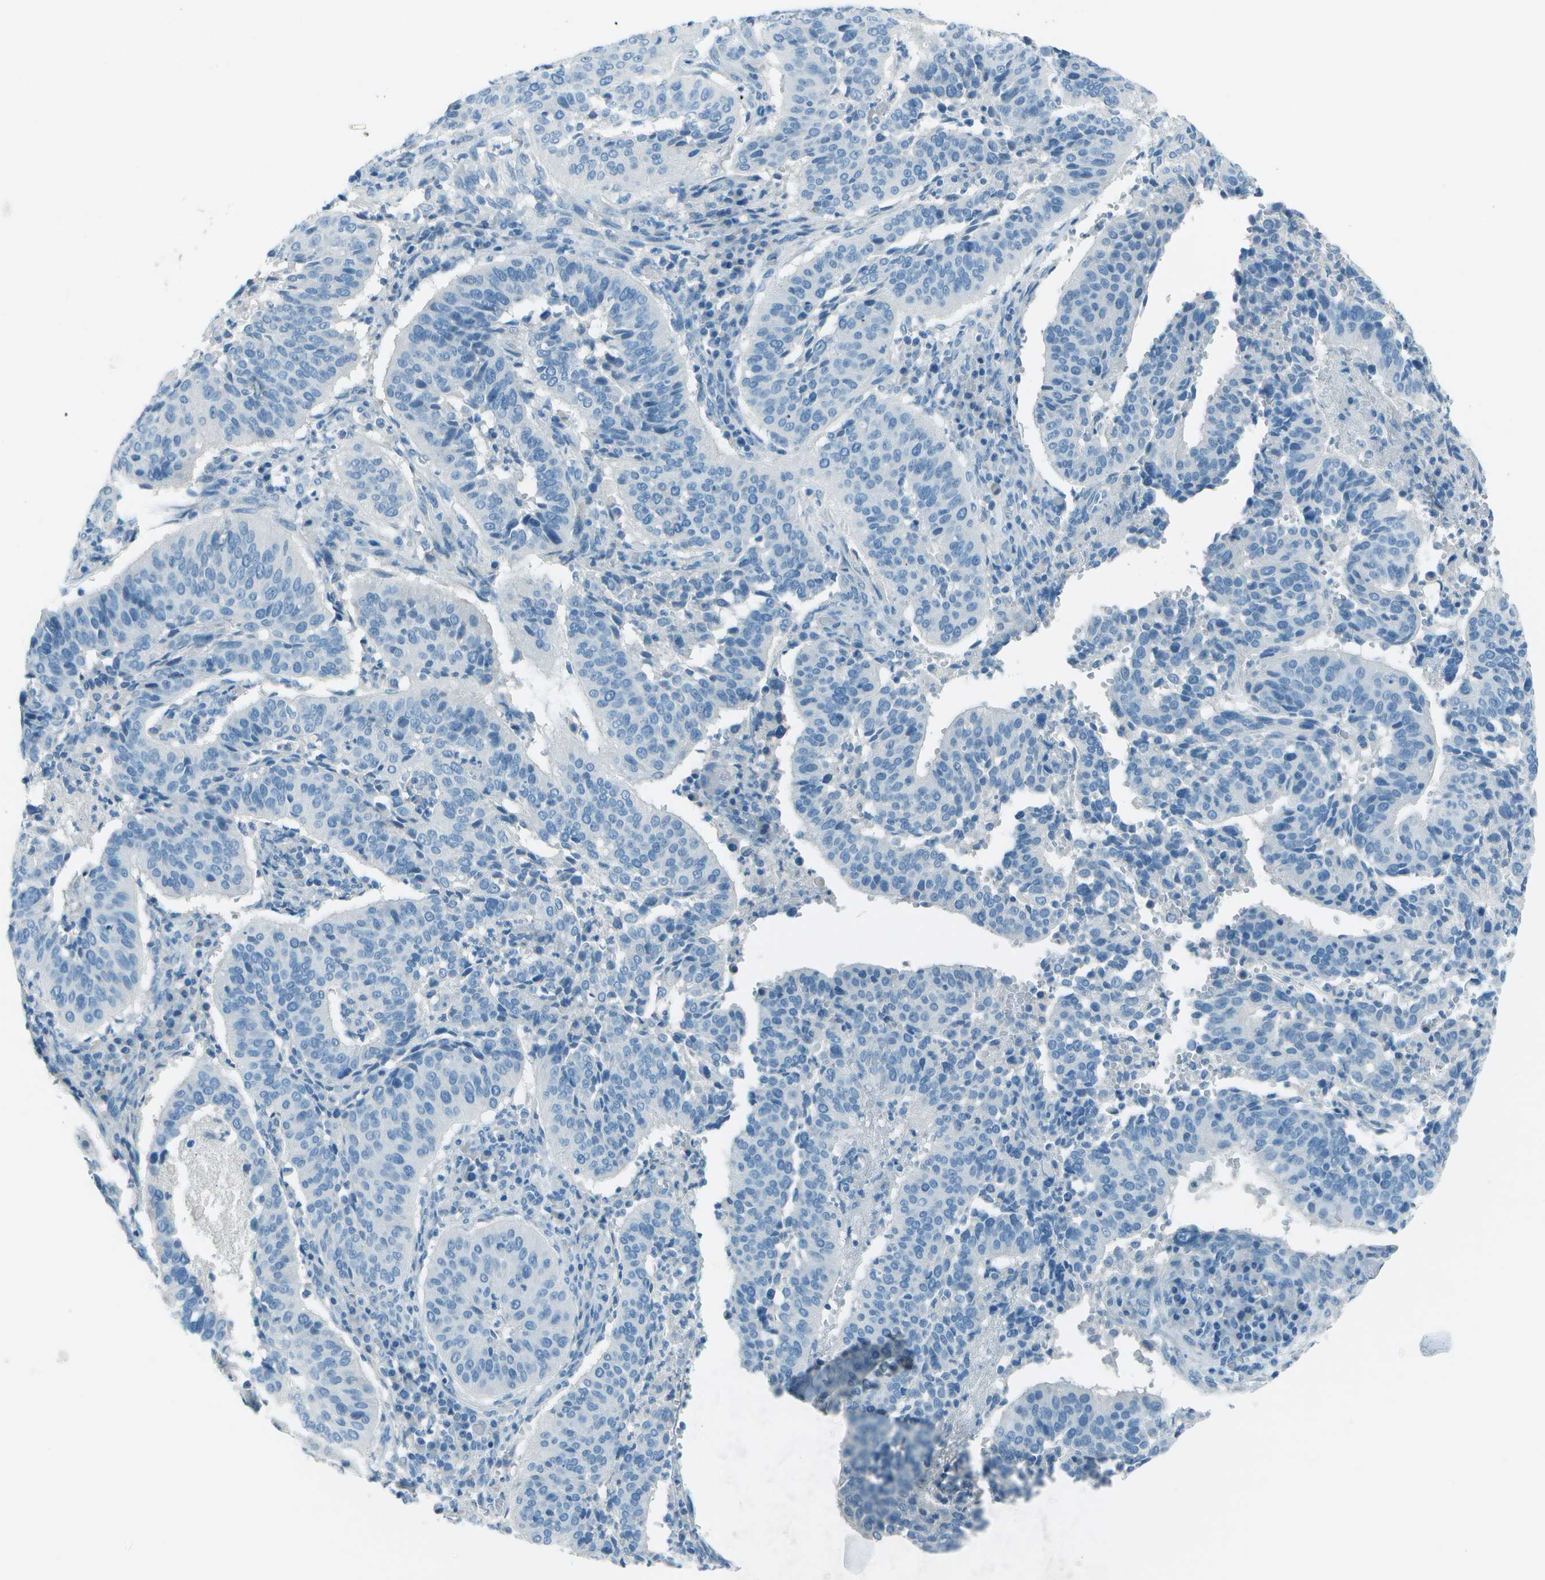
{"staining": {"intensity": "negative", "quantity": "none", "location": "none"}, "tissue": "cervical cancer", "cell_type": "Tumor cells", "image_type": "cancer", "snomed": [{"axis": "morphology", "description": "Normal tissue, NOS"}, {"axis": "morphology", "description": "Squamous cell carcinoma, NOS"}, {"axis": "topography", "description": "Cervix"}], "caption": "Immunohistochemistry (IHC) micrograph of neoplastic tissue: human cervical cancer stained with DAB (3,3'-diaminobenzidine) shows no significant protein expression in tumor cells. Nuclei are stained in blue.", "gene": "FGF1", "patient": {"sex": "female", "age": 39}}